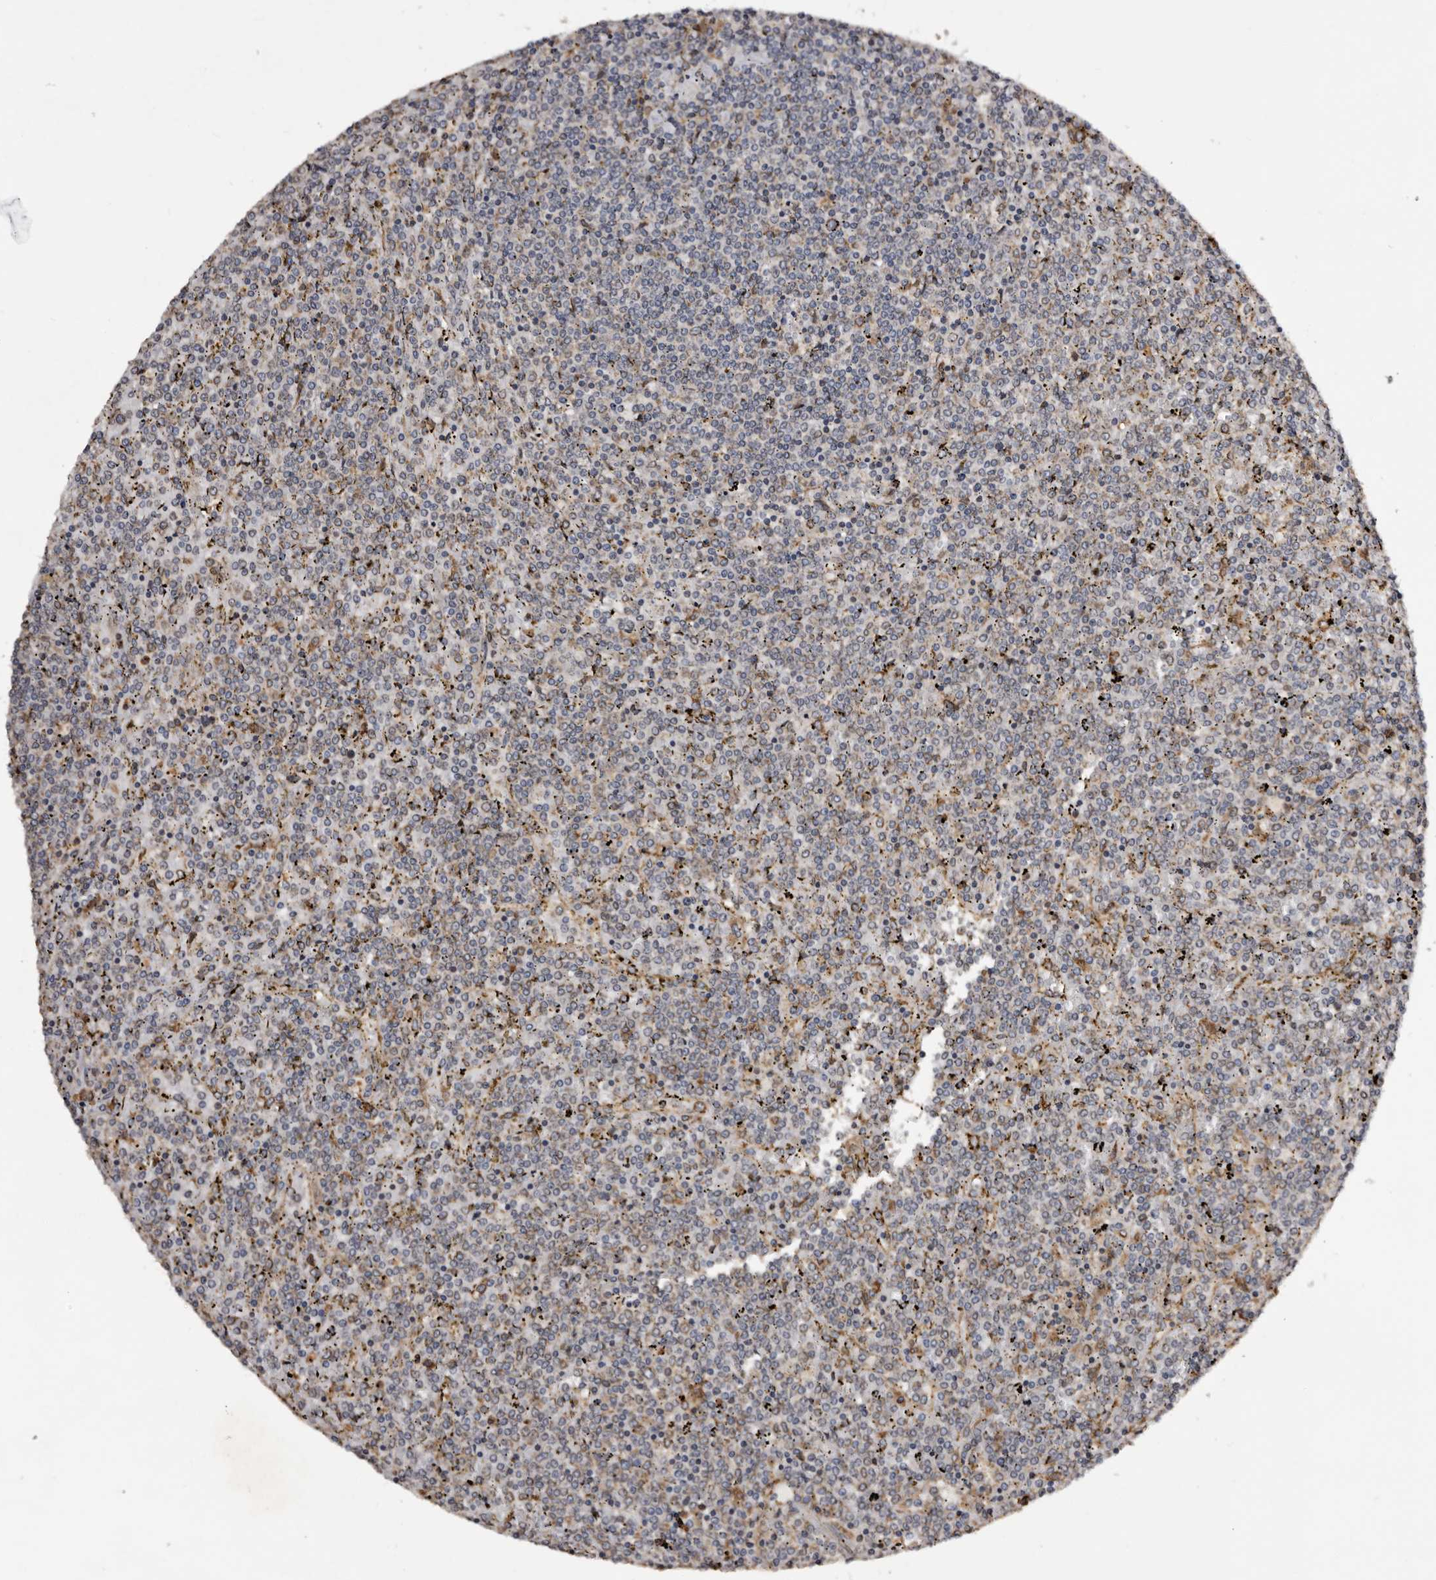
{"staining": {"intensity": "negative", "quantity": "none", "location": "none"}, "tissue": "lymphoma", "cell_type": "Tumor cells", "image_type": "cancer", "snomed": [{"axis": "morphology", "description": "Malignant lymphoma, non-Hodgkin's type, Low grade"}, {"axis": "topography", "description": "Spleen"}], "caption": "This is a histopathology image of immunohistochemistry staining of lymphoma, which shows no expression in tumor cells.", "gene": "INKA2", "patient": {"sex": "female", "age": 19}}